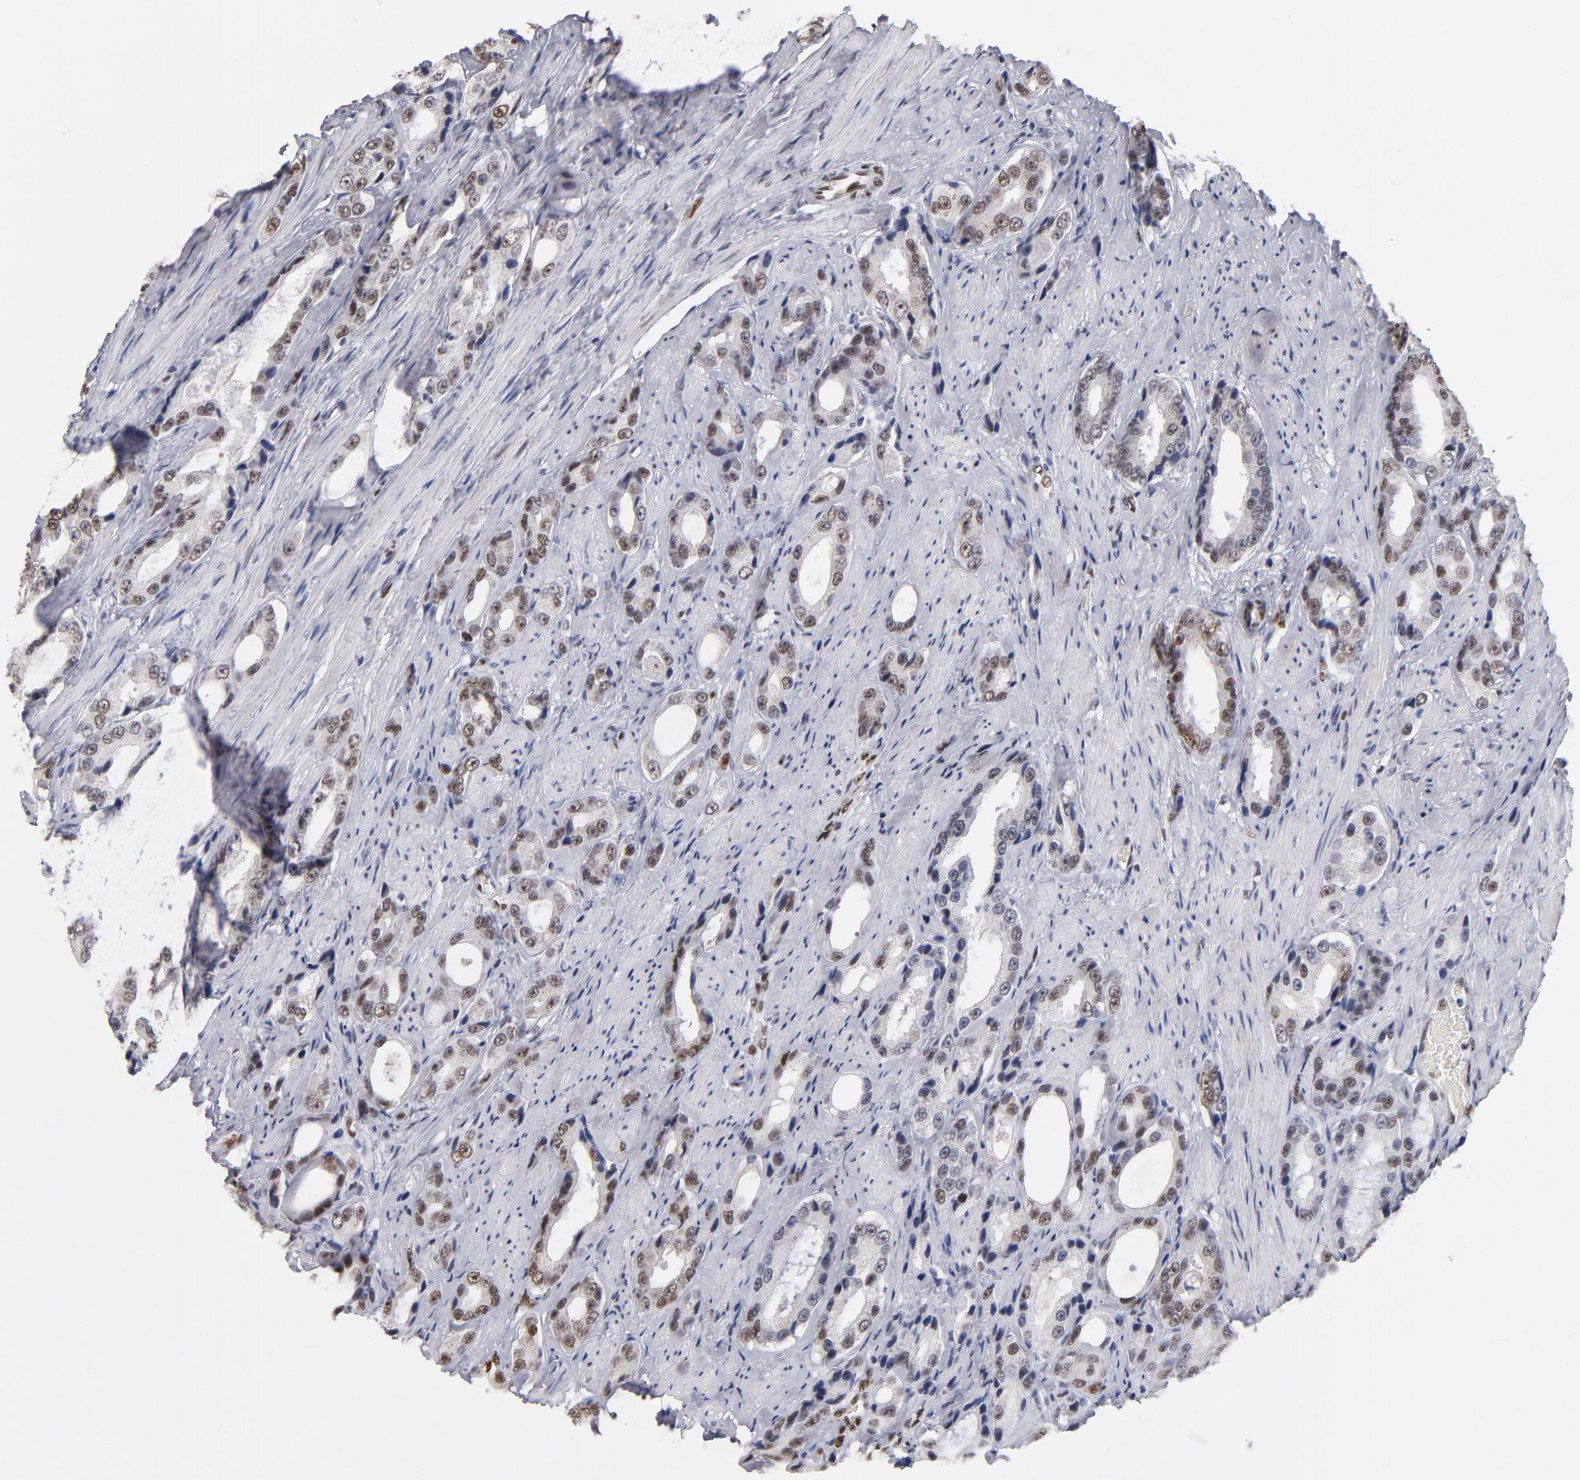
{"staining": {"intensity": "moderate", "quantity": "25%-75%", "location": "nuclear"}, "tissue": "prostate cancer", "cell_type": "Tumor cells", "image_type": "cancer", "snomed": [{"axis": "morphology", "description": "Adenocarcinoma, Medium grade"}, {"axis": "topography", "description": "Prostate"}], "caption": "High-magnification brightfield microscopy of prostate cancer (adenocarcinoma (medium-grade)) stained with DAB (brown) and counterstained with hematoxylin (blue). tumor cells exhibit moderate nuclear expression is present in approximately25%-75% of cells.", "gene": "MN1", "patient": {"sex": "male", "age": 60}}